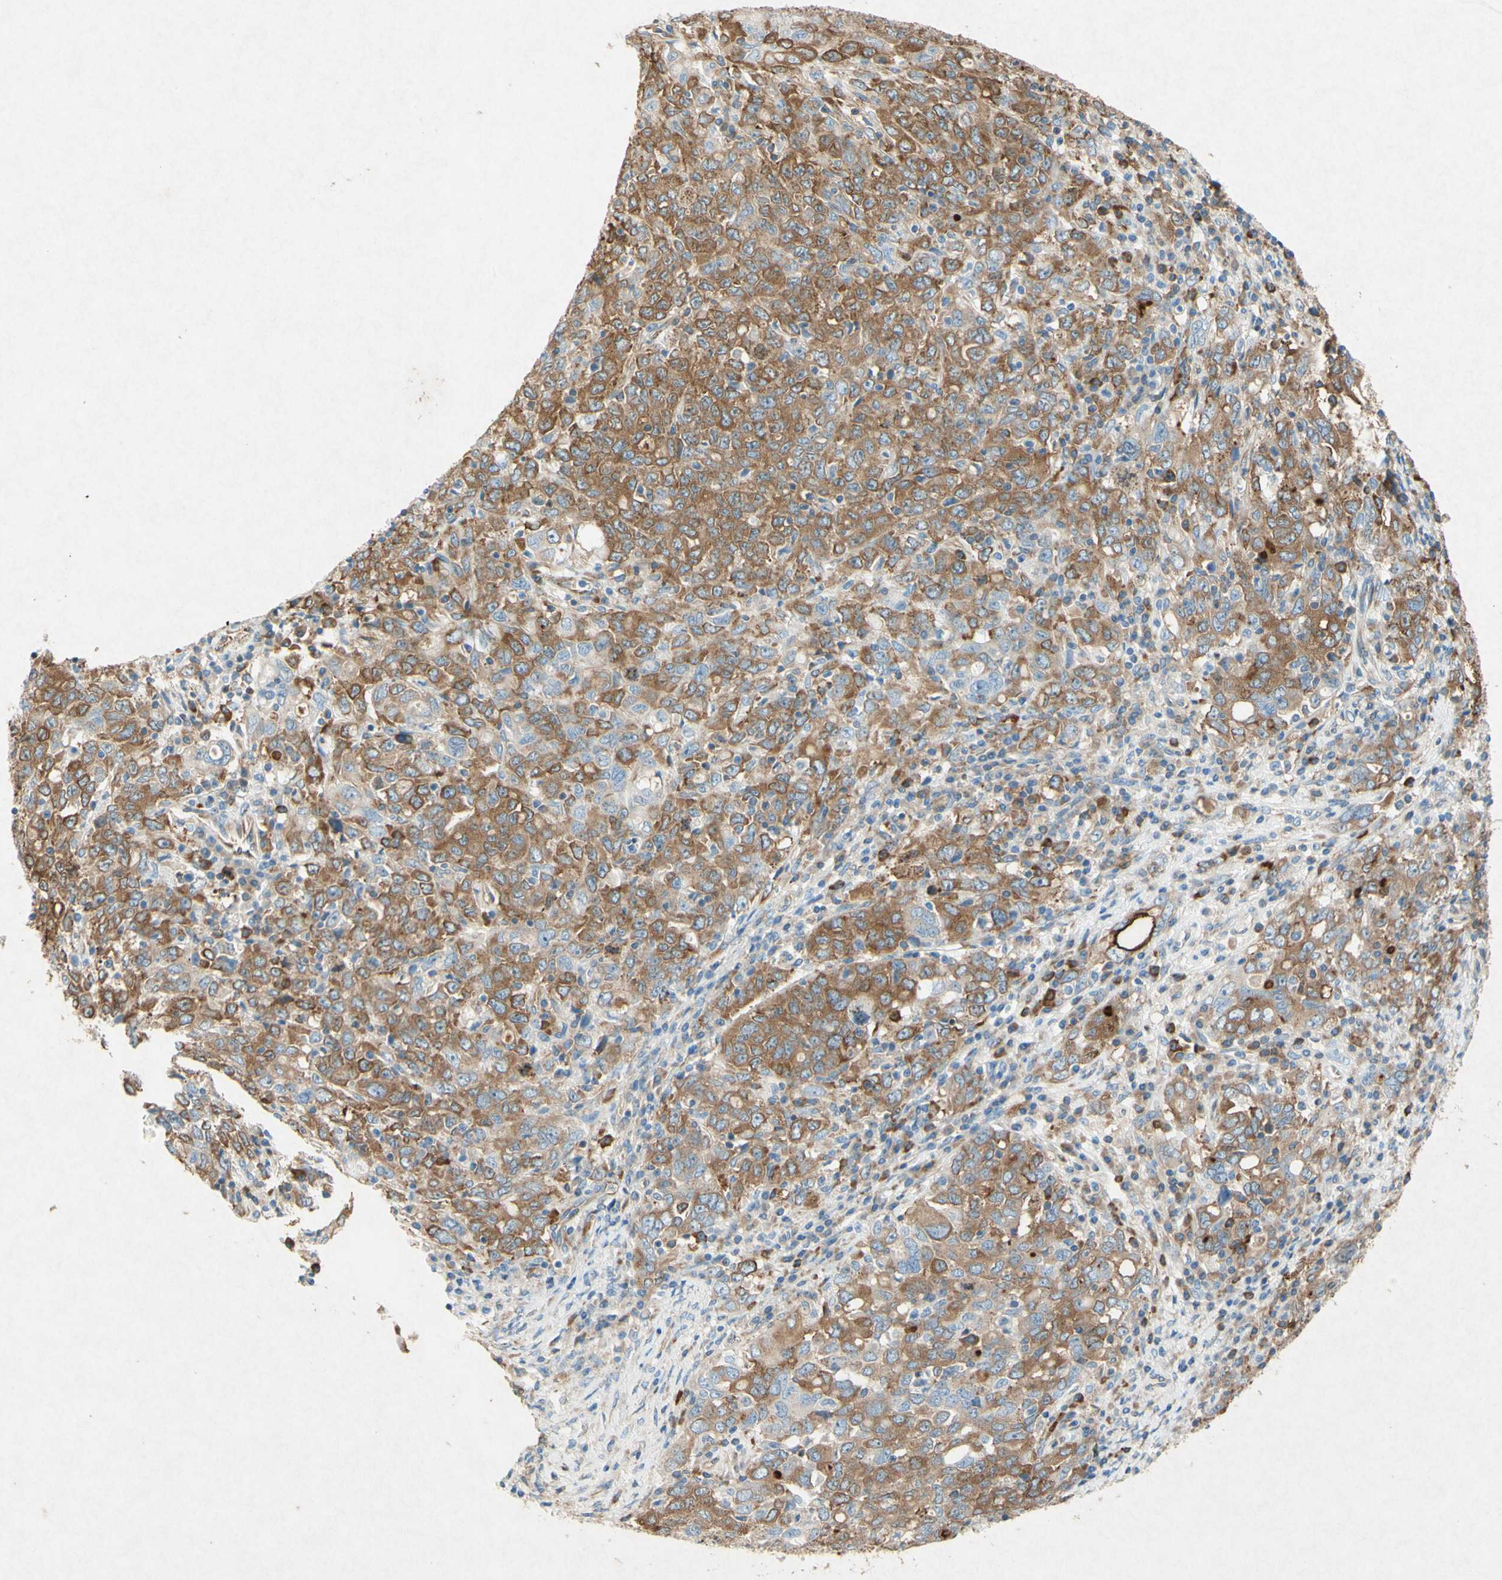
{"staining": {"intensity": "moderate", "quantity": "25%-75%", "location": "cytoplasmic/membranous"}, "tissue": "ovarian cancer", "cell_type": "Tumor cells", "image_type": "cancer", "snomed": [{"axis": "morphology", "description": "Carcinoma, endometroid"}, {"axis": "topography", "description": "Ovary"}], "caption": "Ovarian cancer was stained to show a protein in brown. There is medium levels of moderate cytoplasmic/membranous staining in about 25%-75% of tumor cells. The protein of interest is shown in brown color, while the nuclei are stained blue.", "gene": "PABPC1", "patient": {"sex": "female", "age": 62}}